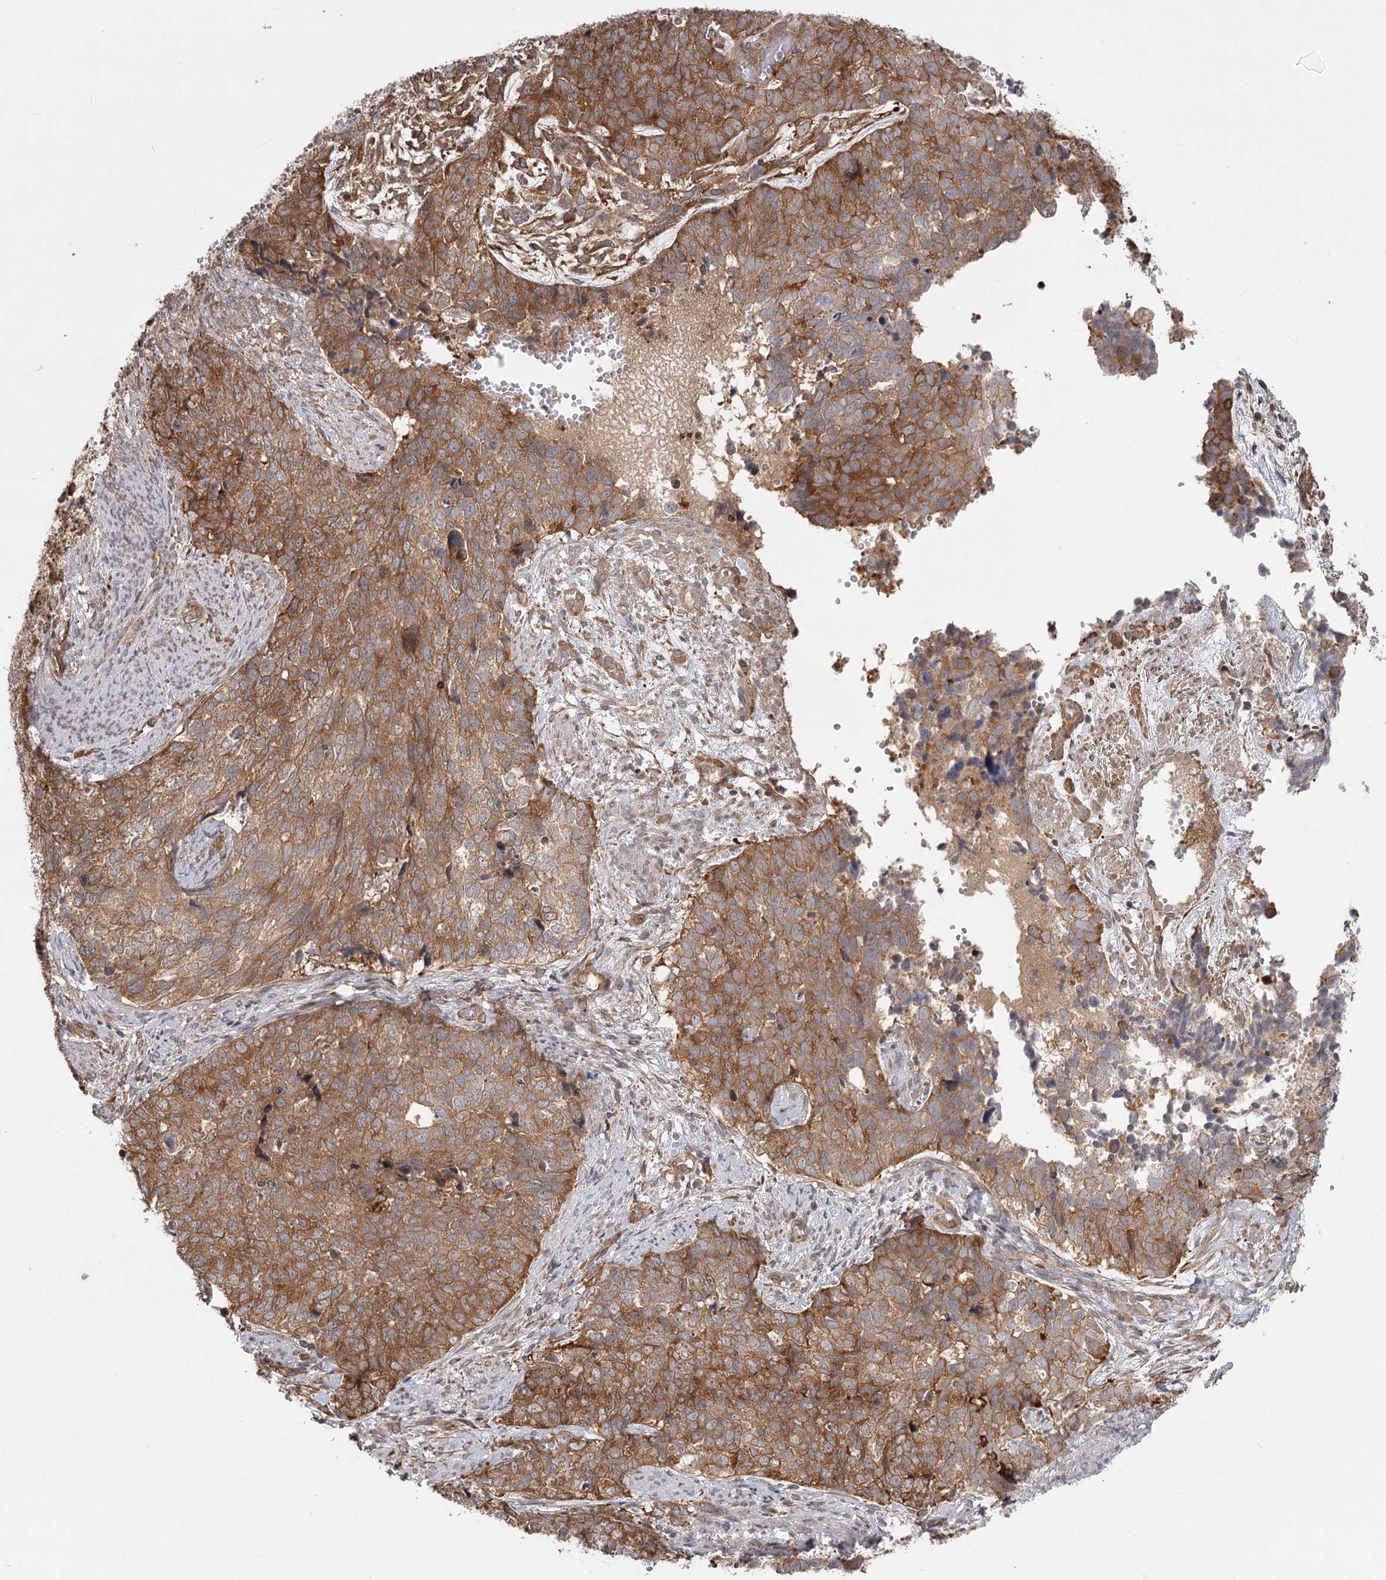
{"staining": {"intensity": "moderate", "quantity": ">75%", "location": "cytoplasmic/membranous"}, "tissue": "cervical cancer", "cell_type": "Tumor cells", "image_type": "cancer", "snomed": [{"axis": "morphology", "description": "Squamous cell carcinoma, NOS"}, {"axis": "topography", "description": "Cervix"}], "caption": "A photomicrograph of cervical cancer (squamous cell carcinoma) stained for a protein exhibits moderate cytoplasmic/membranous brown staining in tumor cells.", "gene": "CCNG2", "patient": {"sex": "female", "age": 63}}